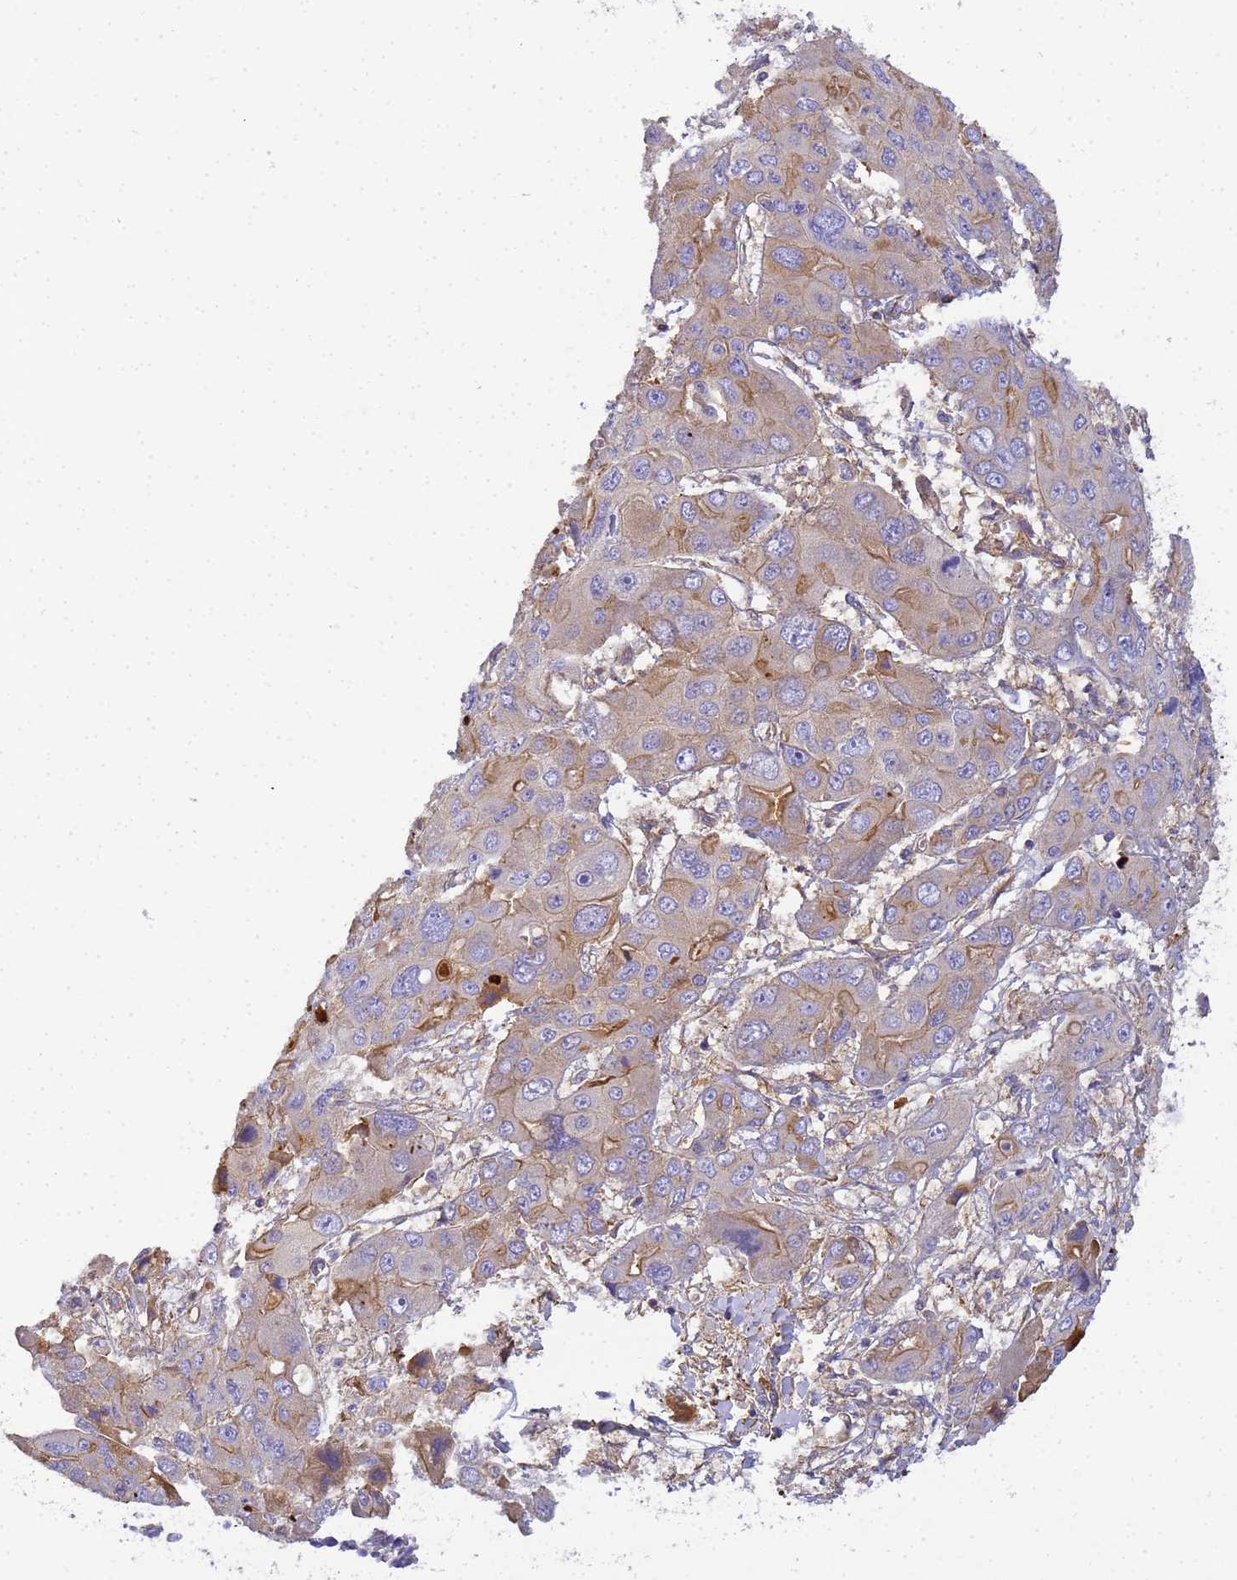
{"staining": {"intensity": "moderate", "quantity": "25%-75%", "location": "cytoplasmic/membranous"}, "tissue": "liver cancer", "cell_type": "Tumor cells", "image_type": "cancer", "snomed": [{"axis": "morphology", "description": "Cholangiocarcinoma"}, {"axis": "topography", "description": "Liver"}], "caption": "IHC image of neoplastic tissue: liver cancer stained using immunohistochemistry shows medium levels of moderate protein expression localized specifically in the cytoplasmic/membranous of tumor cells, appearing as a cytoplasmic/membranous brown color.", "gene": "MYL12A", "patient": {"sex": "male", "age": 67}}